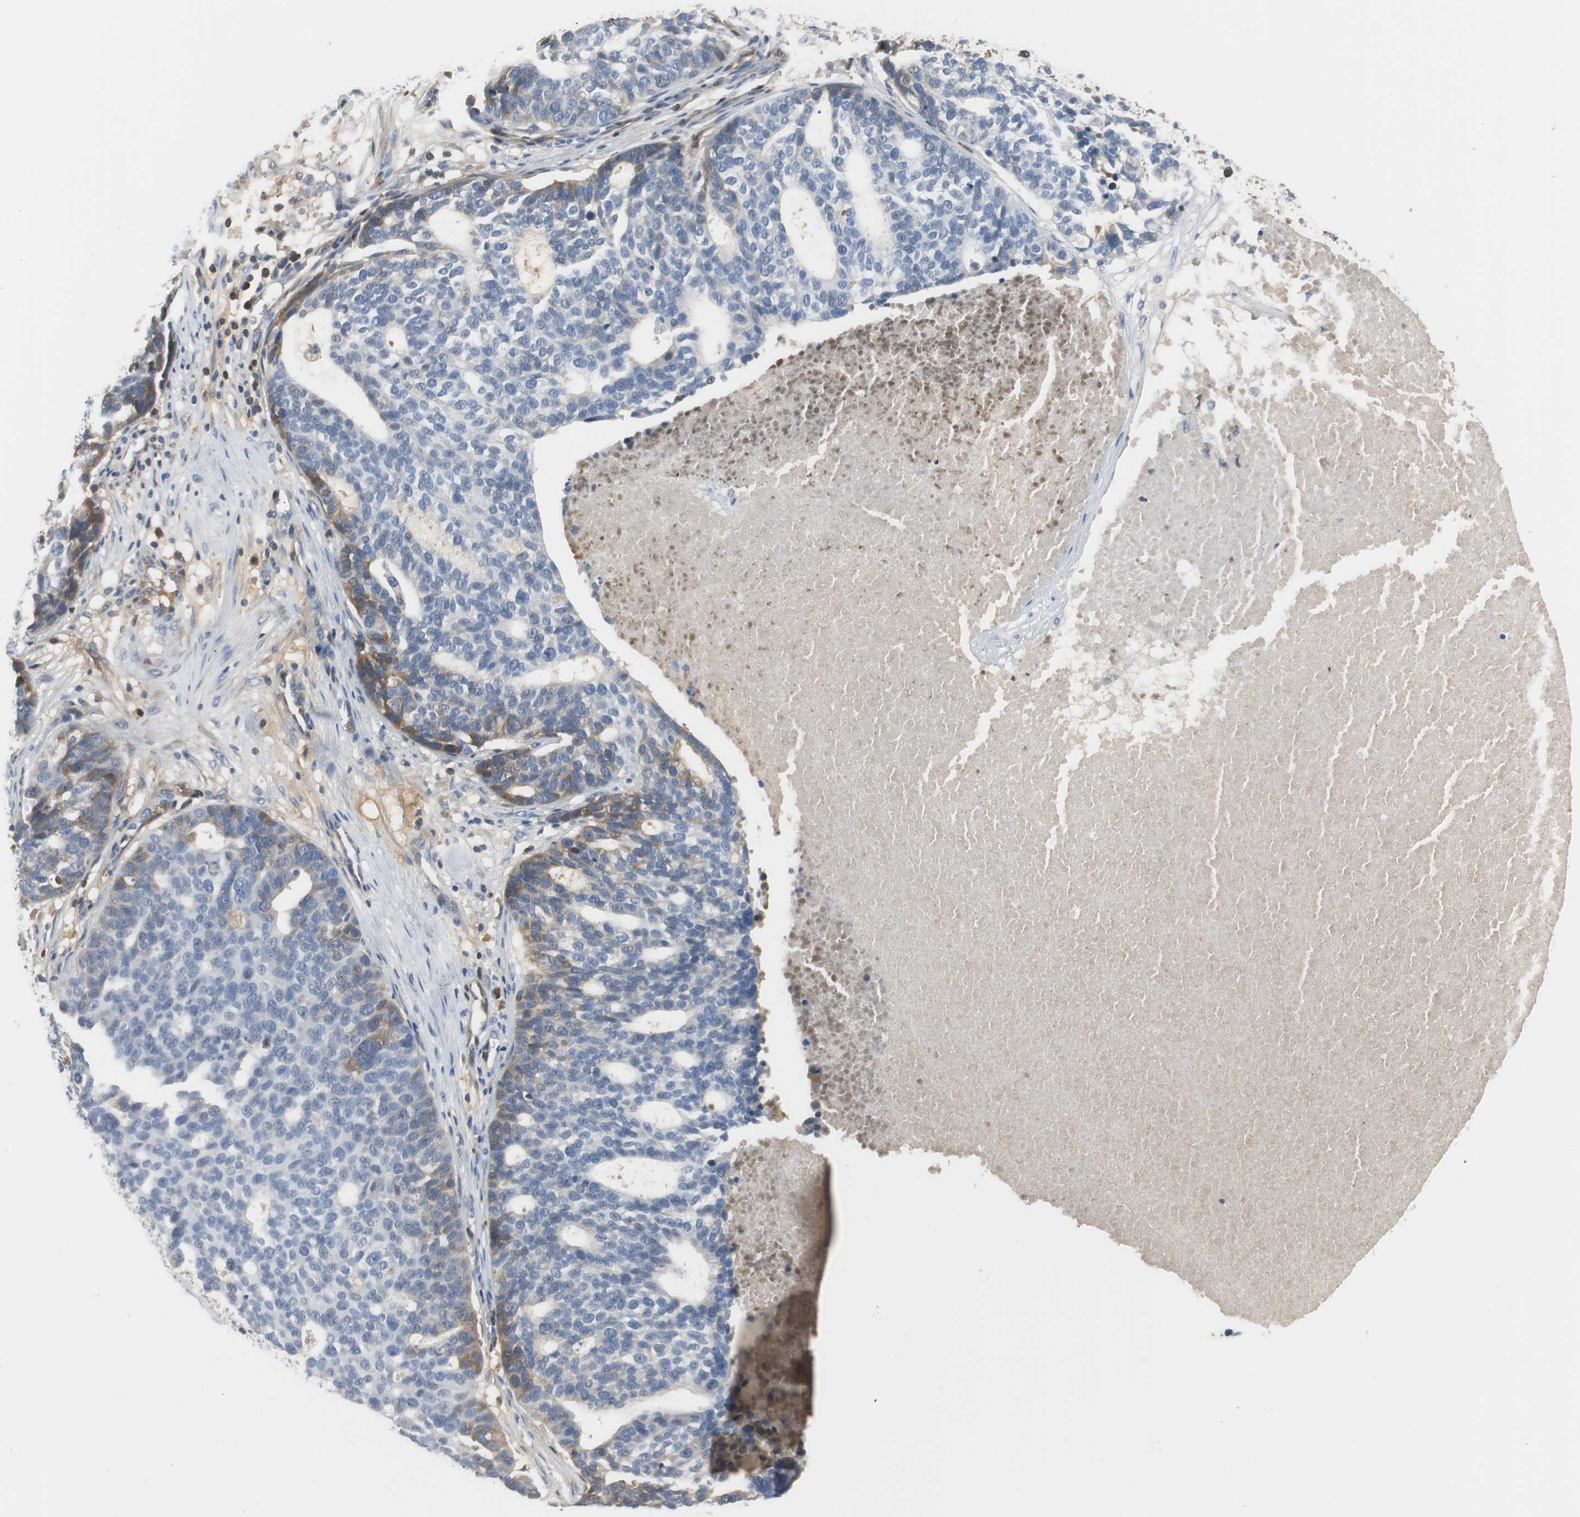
{"staining": {"intensity": "moderate", "quantity": "<25%", "location": "cytoplasmic/membranous"}, "tissue": "ovarian cancer", "cell_type": "Tumor cells", "image_type": "cancer", "snomed": [{"axis": "morphology", "description": "Cystadenocarcinoma, serous, NOS"}, {"axis": "topography", "description": "Ovary"}], "caption": "Serous cystadenocarcinoma (ovarian) stained for a protein demonstrates moderate cytoplasmic/membranous positivity in tumor cells.", "gene": "SERPINF1", "patient": {"sex": "female", "age": 59}}